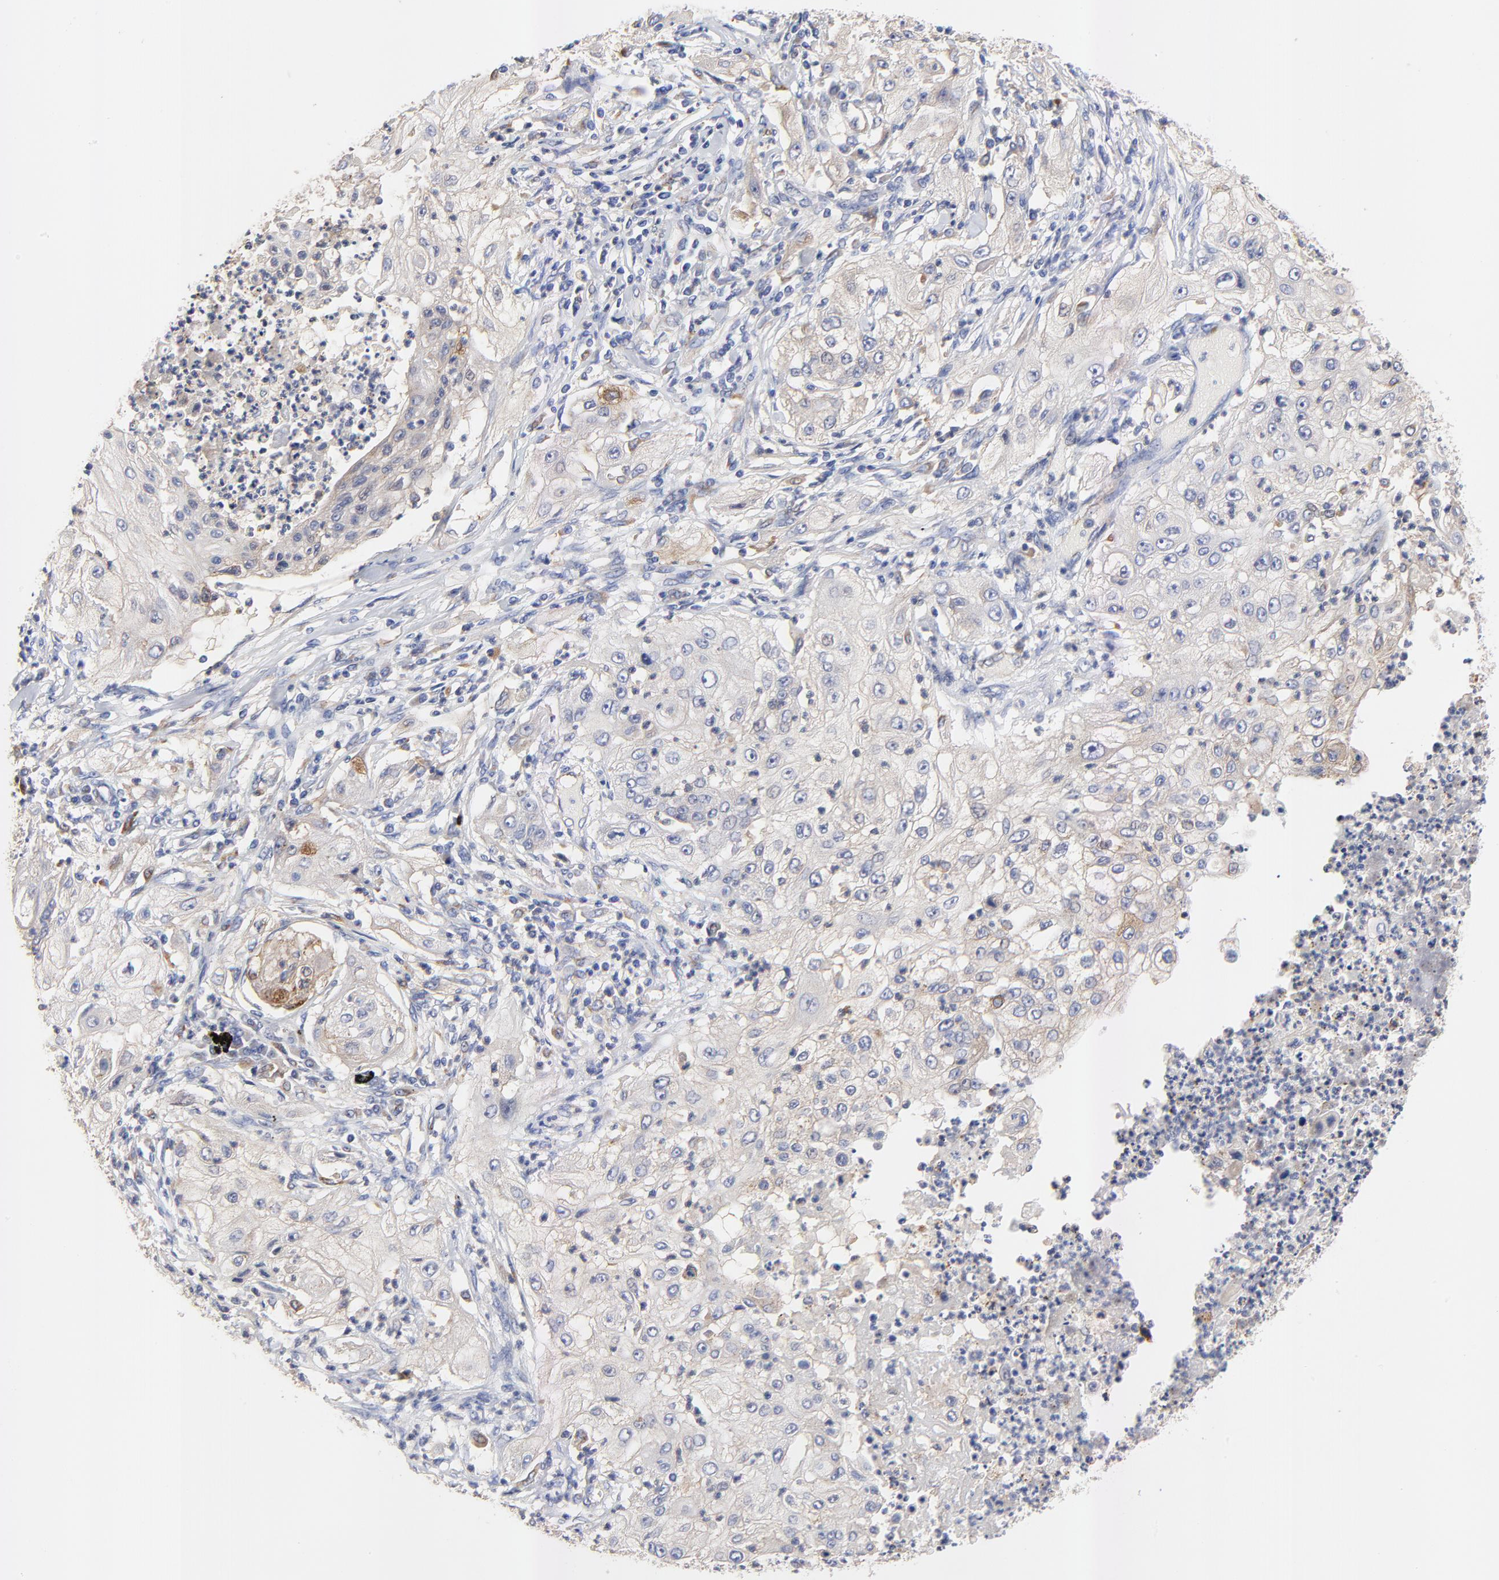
{"staining": {"intensity": "negative", "quantity": "none", "location": "none"}, "tissue": "lung cancer", "cell_type": "Tumor cells", "image_type": "cancer", "snomed": [{"axis": "morphology", "description": "Inflammation, NOS"}, {"axis": "morphology", "description": "Squamous cell carcinoma, NOS"}, {"axis": "topography", "description": "Lymph node"}, {"axis": "topography", "description": "Soft tissue"}, {"axis": "topography", "description": "Lung"}], "caption": "Lung cancer was stained to show a protein in brown. There is no significant staining in tumor cells.", "gene": "FBXL2", "patient": {"sex": "male", "age": 66}}